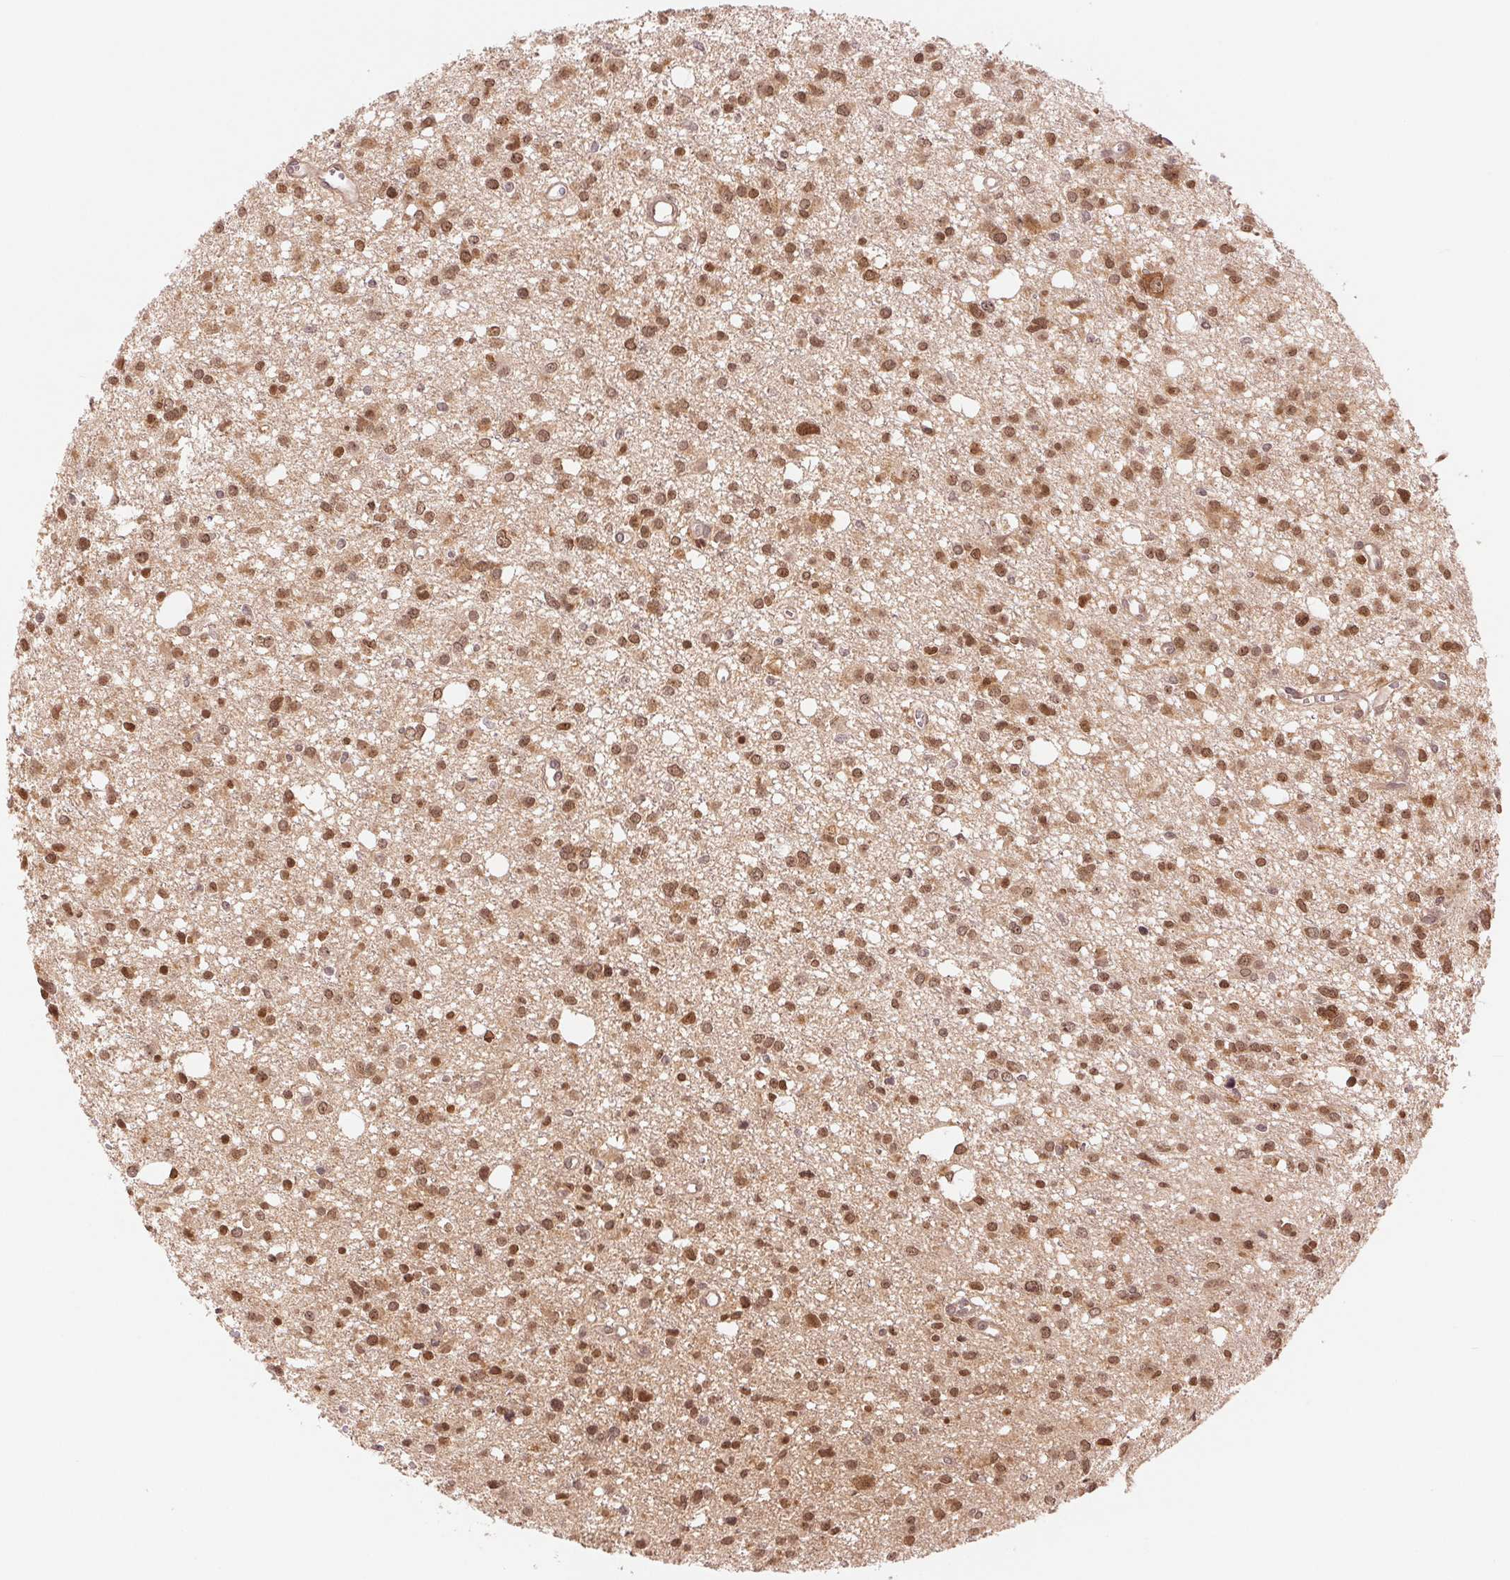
{"staining": {"intensity": "moderate", "quantity": ">75%", "location": "nuclear"}, "tissue": "glioma", "cell_type": "Tumor cells", "image_type": "cancer", "snomed": [{"axis": "morphology", "description": "Glioma, malignant, High grade"}, {"axis": "topography", "description": "Brain"}], "caption": "Tumor cells show moderate nuclear expression in about >75% of cells in high-grade glioma (malignant).", "gene": "ERI3", "patient": {"sex": "male", "age": 23}}